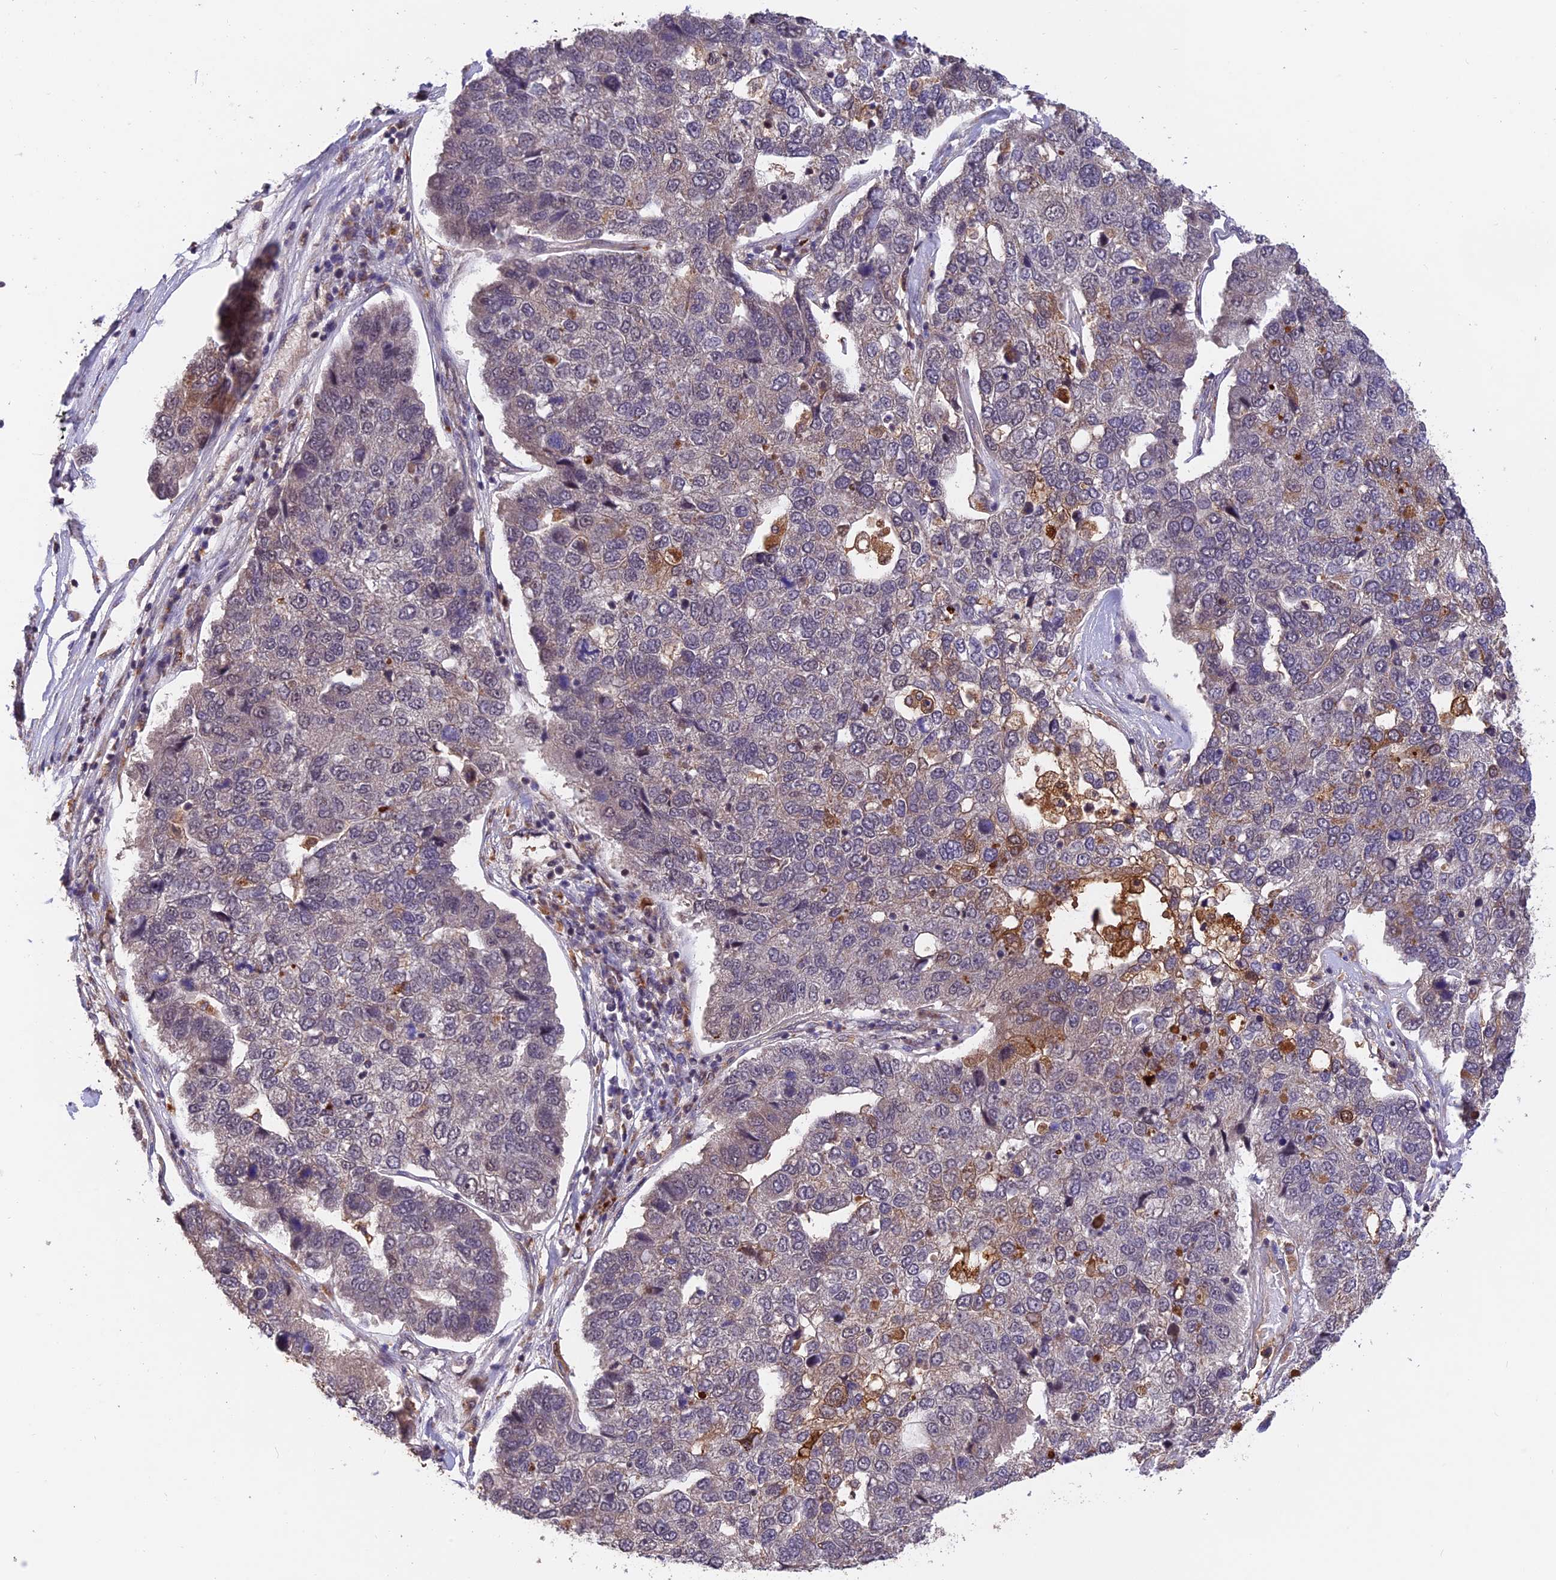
{"staining": {"intensity": "moderate", "quantity": "<25%", "location": "cytoplasmic/membranous"}, "tissue": "pancreatic cancer", "cell_type": "Tumor cells", "image_type": "cancer", "snomed": [{"axis": "morphology", "description": "Adenocarcinoma, NOS"}, {"axis": "topography", "description": "Pancreas"}], "caption": "A brown stain labels moderate cytoplasmic/membranous expression of a protein in pancreatic cancer tumor cells. (DAB (3,3'-diaminobenzidine) = brown stain, brightfield microscopy at high magnification).", "gene": "MNS1", "patient": {"sex": "female", "age": 61}}